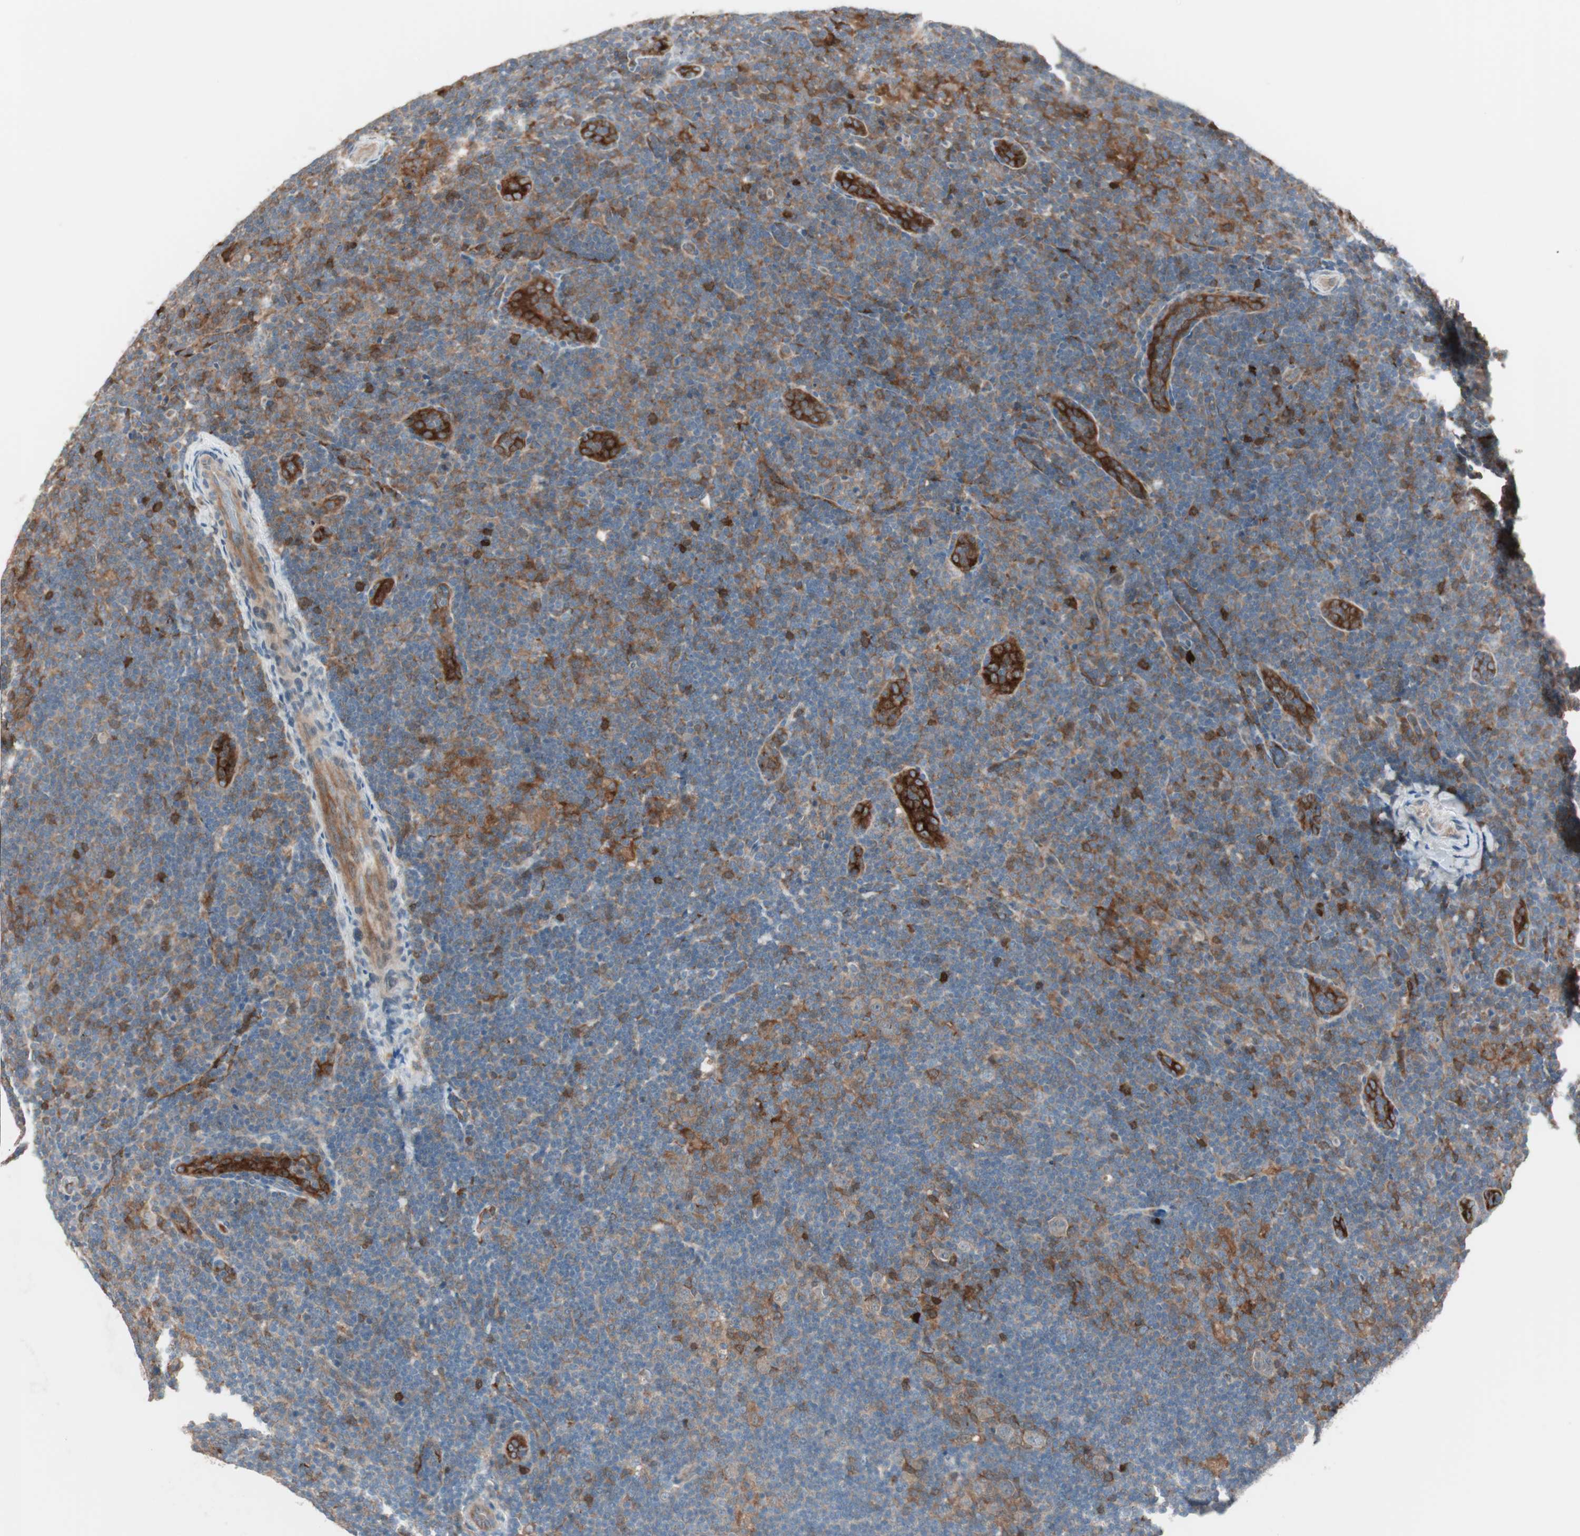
{"staining": {"intensity": "moderate", "quantity": "25%-75%", "location": "cytoplasmic/membranous"}, "tissue": "lymphoma", "cell_type": "Tumor cells", "image_type": "cancer", "snomed": [{"axis": "morphology", "description": "Hodgkin's disease, NOS"}, {"axis": "topography", "description": "Lymph node"}], "caption": "Immunohistochemistry (IHC) photomicrograph of neoplastic tissue: lymphoma stained using IHC demonstrates medium levels of moderate protein expression localized specifically in the cytoplasmic/membranous of tumor cells, appearing as a cytoplasmic/membranous brown color.", "gene": "STAB1", "patient": {"sex": "female", "age": 57}}